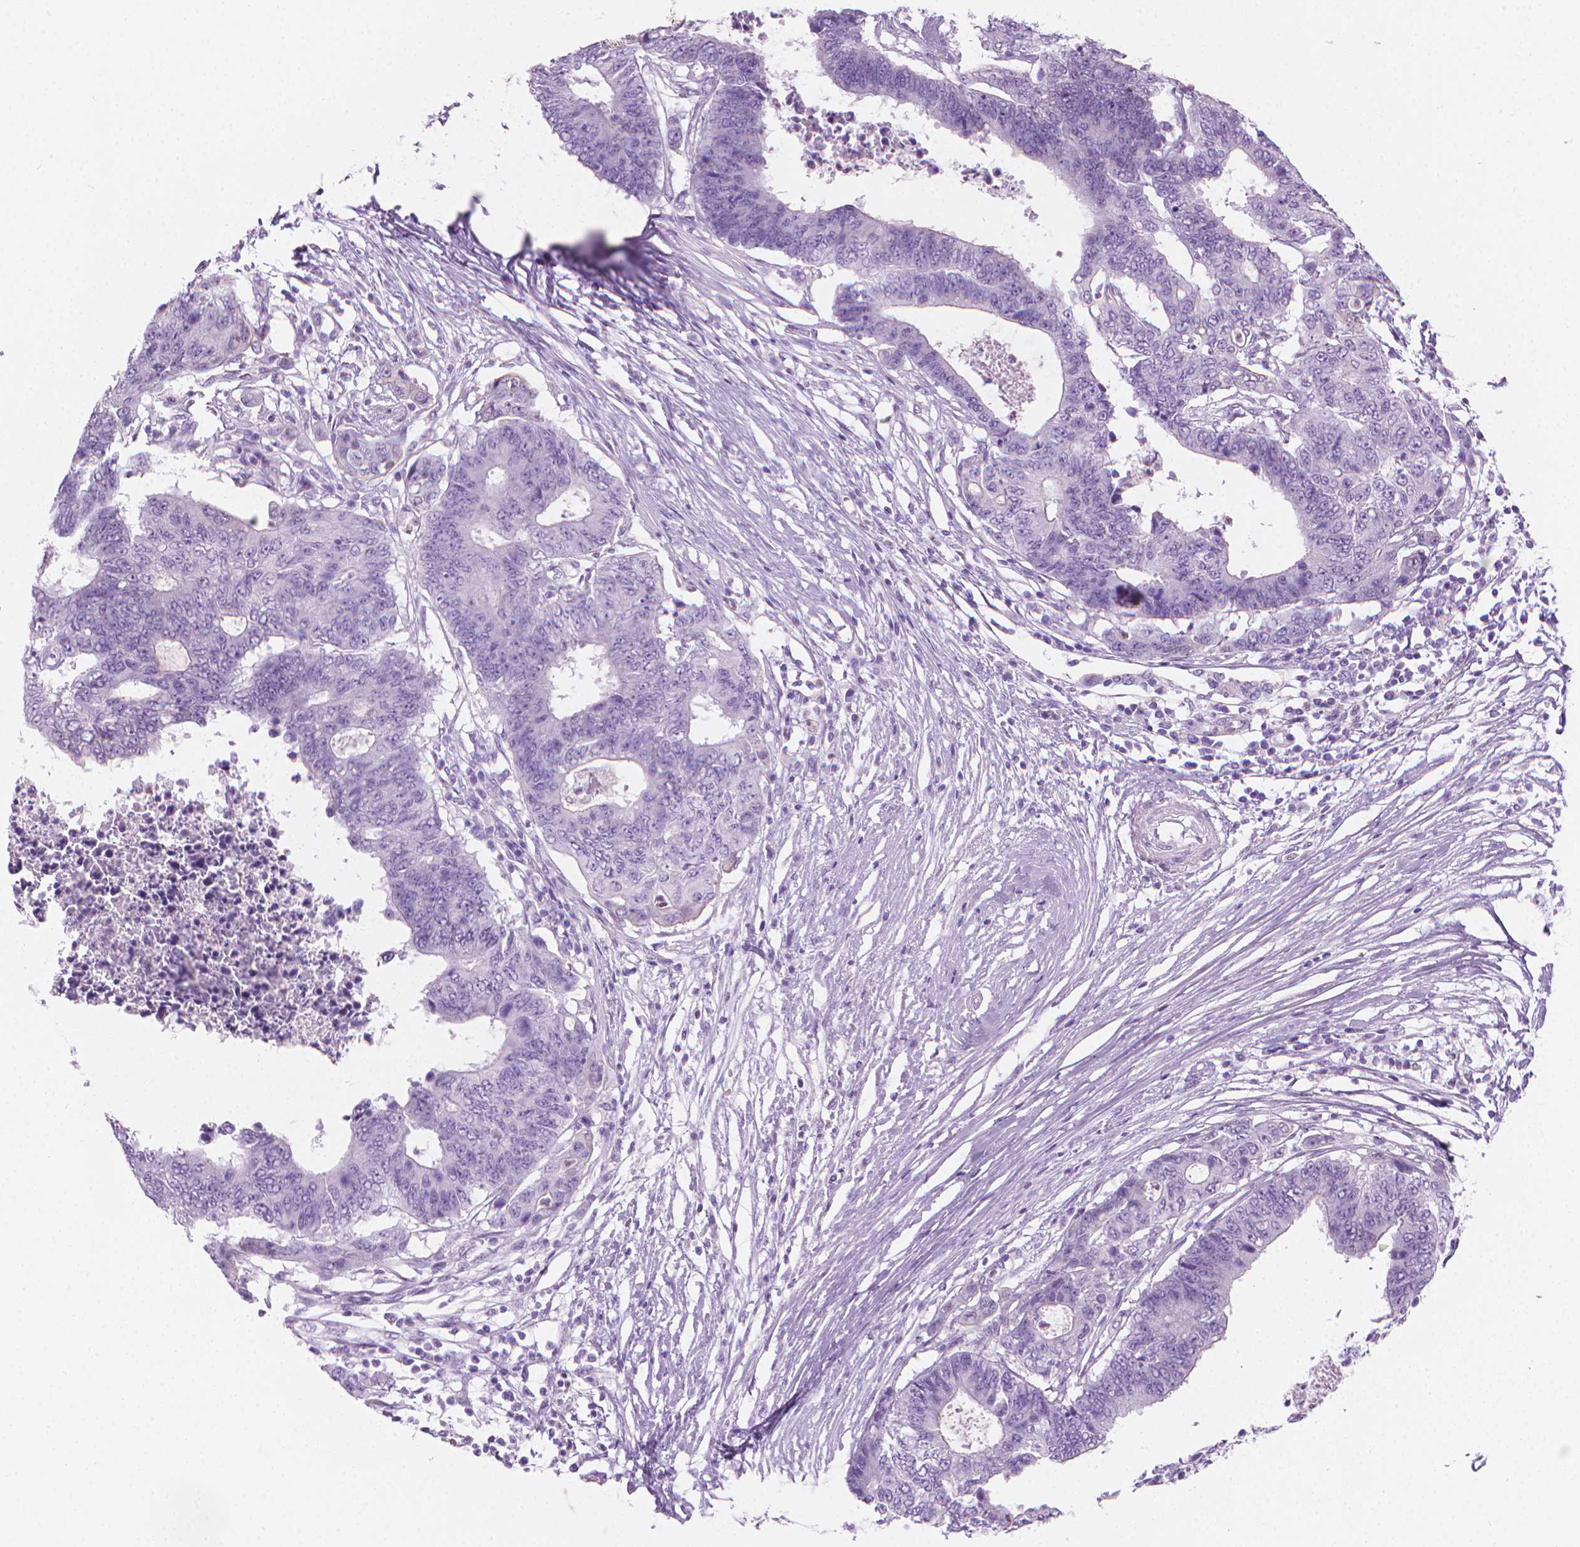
{"staining": {"intensity": "negative", "quantity": "none", "location": "none"}, "tissue": "colorectal cancer", "cell_type": "Tumor cells", "image_type": "cancer", "snomed": [{"axis": "morphology", "description": "Adenocarcinoma, NOS"}, {"axis": "topography", "description": "Colon"}], "caption": "A photomicrograph of human colorectal cancer is negative for staining in tumor cells. (DAB IHC with hematoxylin counter stain).", "gene": "TTC29", "patient": {"sex": "female", "age": 48}}